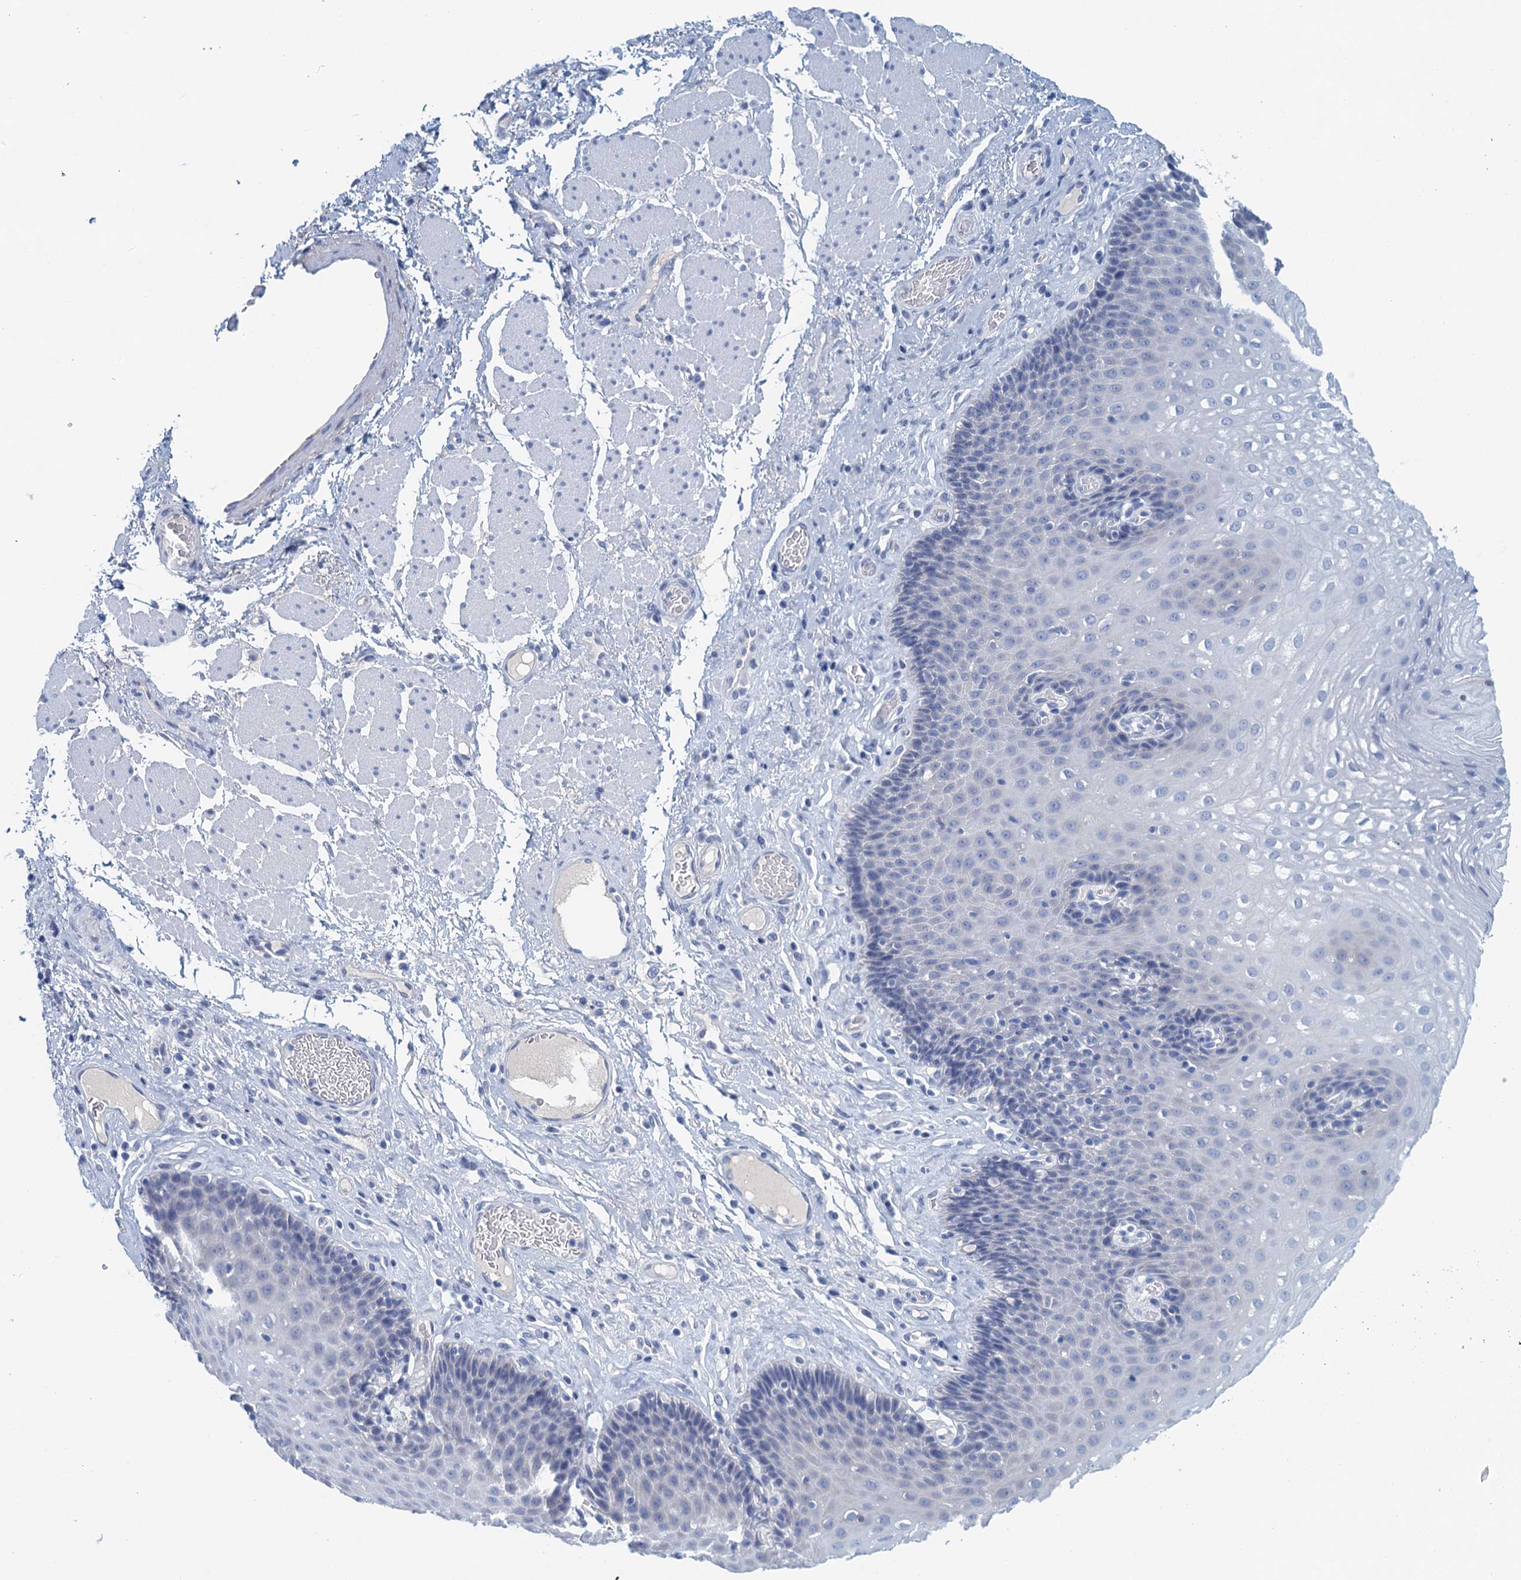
{"staining": {"intensity": "negative", "quantity": "none", "location": "none"}, "tissue": "esophagus", "cell_type": "Squamous epithelial cells", "image_type": "normal", "snomed": [{"axis": "morphology", "description": "Normal tissue, NOS"}, {"axis": "topography", "description": "Esophagus"}], "caption": "The histopathology image reveals no significant expression in squamous epithelial cells of esophagus. (Immunohistochemistry (ihc), brightfield microscopy, high magnification).", "gene": "CYP51A1", "patient": {"sex": "female", "age": 66}}